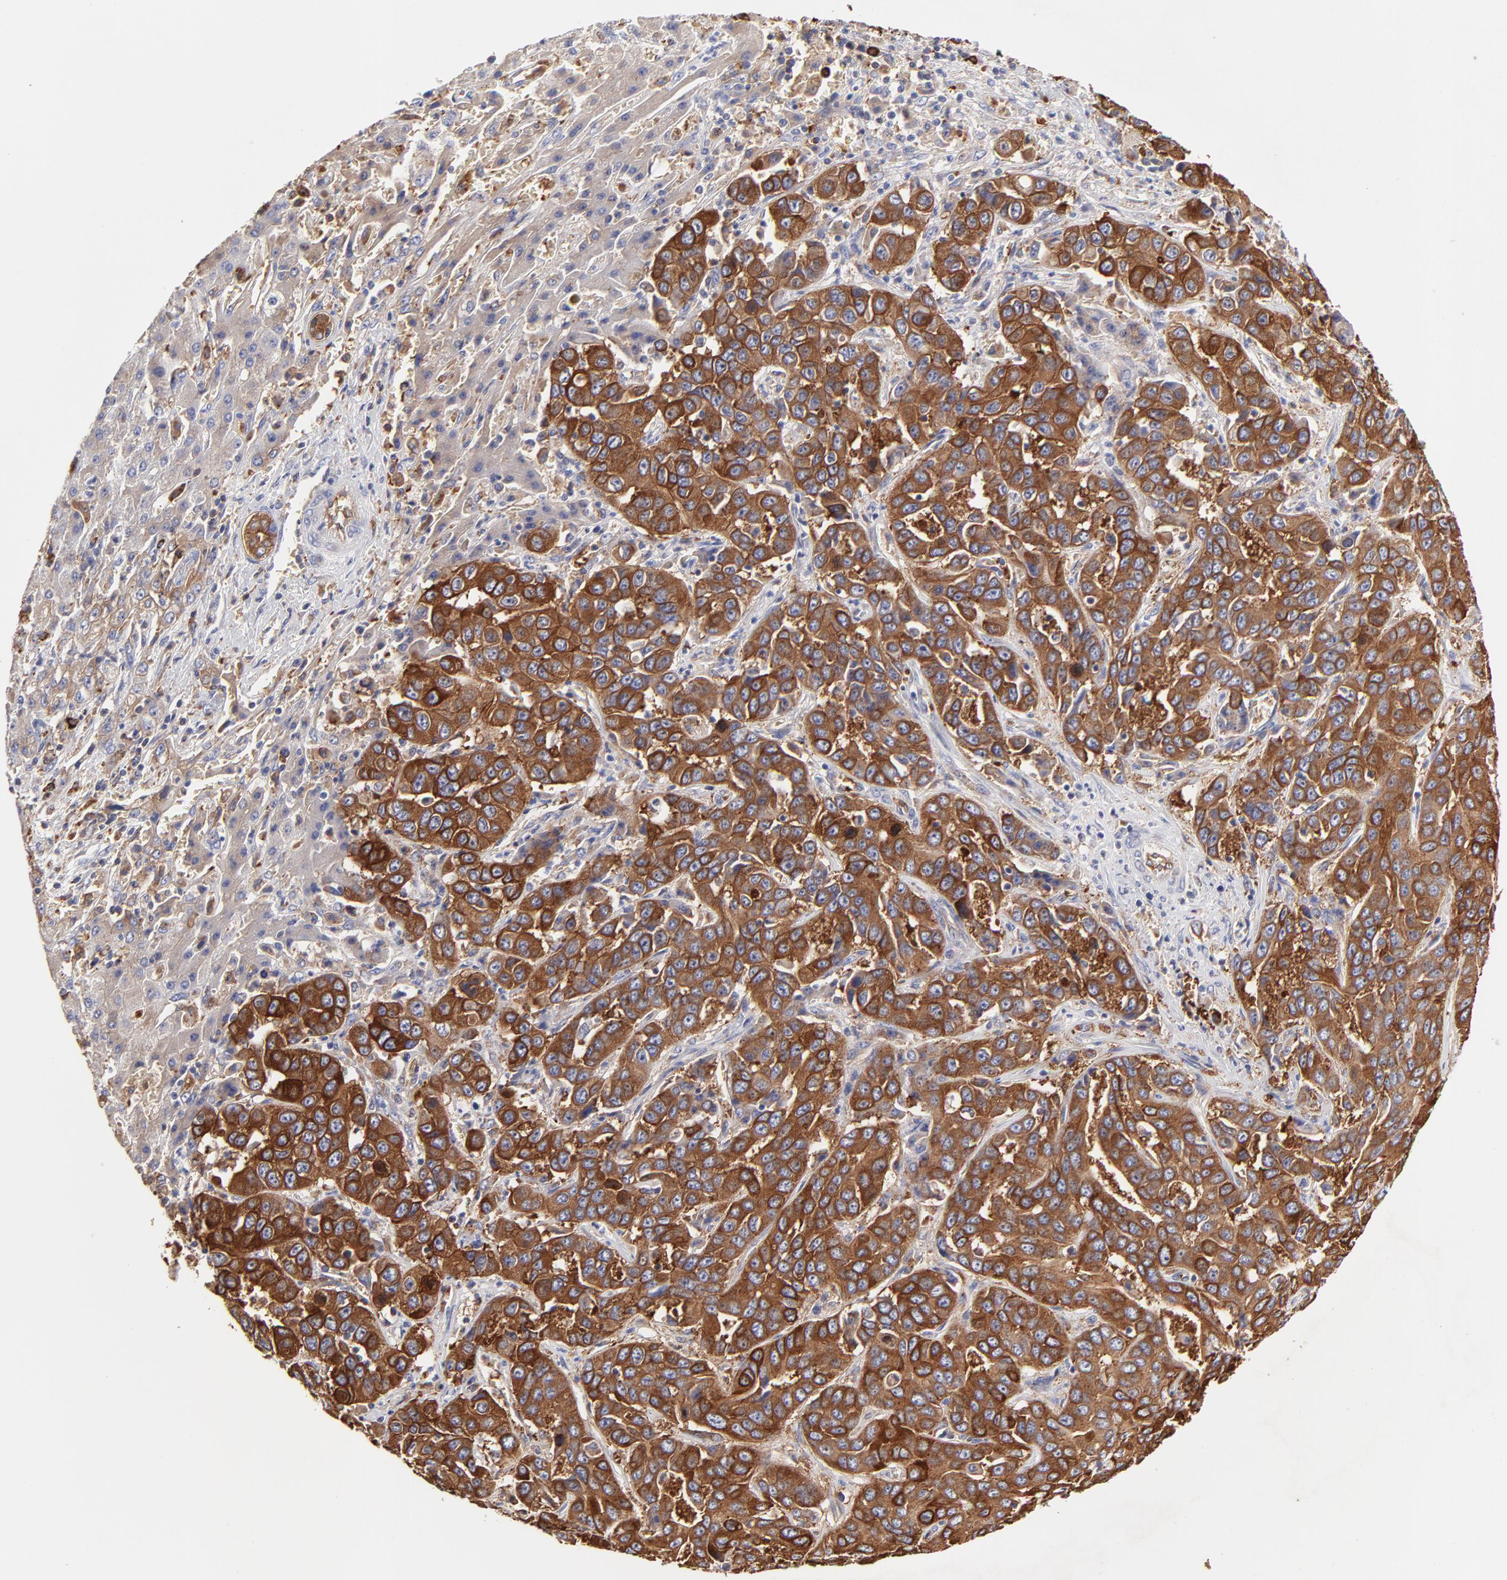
{"staining": {"intensity": "strong", "quantity": ">75%", "location": "cytoplasmic/membranous"}, "tissue": "liver cancer", "cell_type": "Tumor cells", "image_type": "cancer", "snomed": [{"axis": "morphology", "description": "Cholangiocarcinoma"}, {"axis": "topography", "description": "Liver"}], "caption": "This is an image of IHC staining of liver cholangiocarcinoma, which shows strong positivity in the cytoplasmic/membranous of tumor cells.", "gene": "CD2AP", "patient": {"sex": "female", "age": 52}}